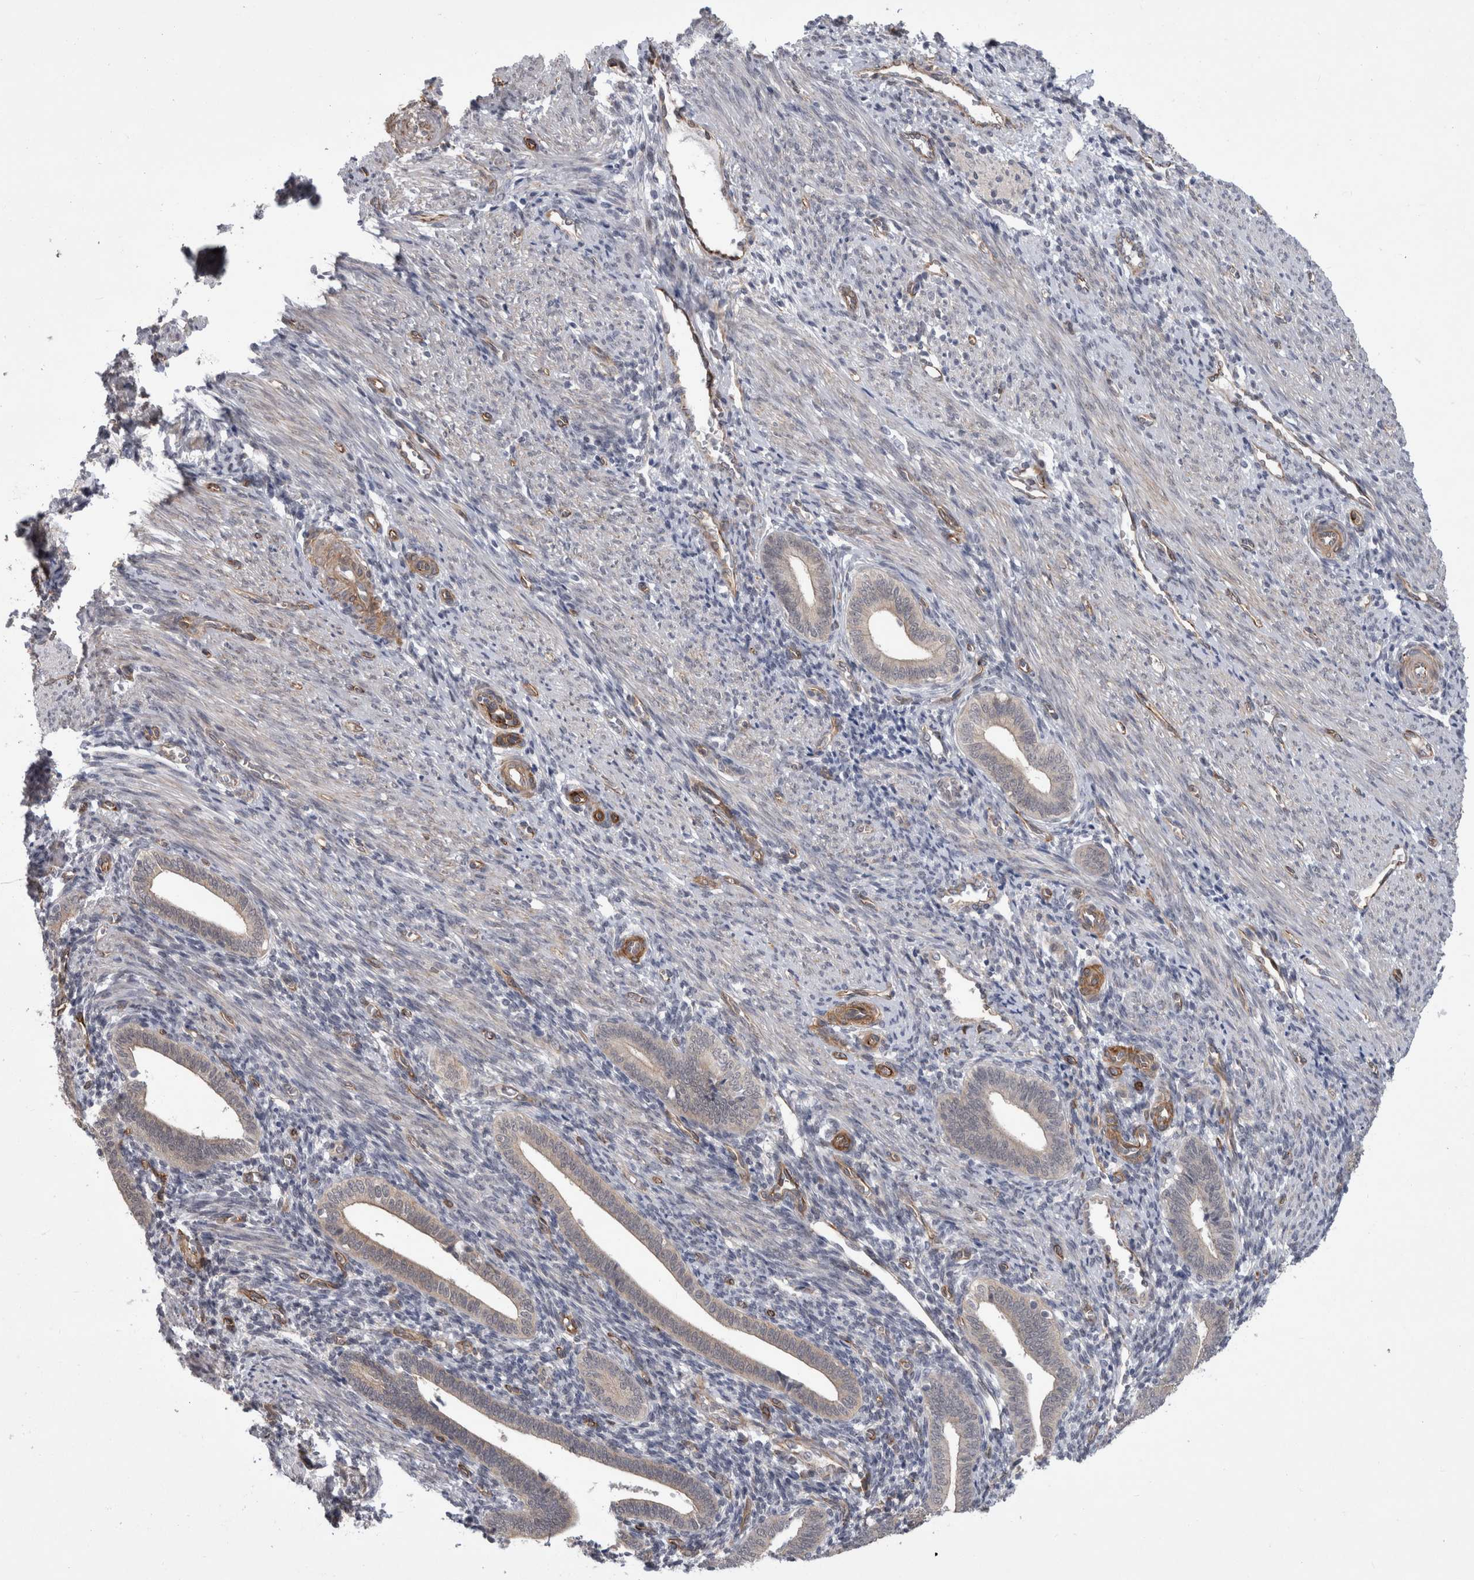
{"staining": {"intensity": "negative", "quantity": "none", "location": "none"}, "tissue": "endometrium", "cell_type": "Cells in endometrial stroma", "image_type": "normal", "snomed": [{"axis": "morphology", "description": "Normal tissue, NOS"}, {"axis": "topography", "description": "Uterus"}, {"axis": "topography", "description": "Endometrium"}], "caption": "A micrograph of human endometrium is negative for staining in cells in endometrial stroma. (DAB immunohistochemistry visualized using brightfield microscopy, high magnification).", "gene": "FAM83H", "patient": {"sex": "female", "age": 33}}